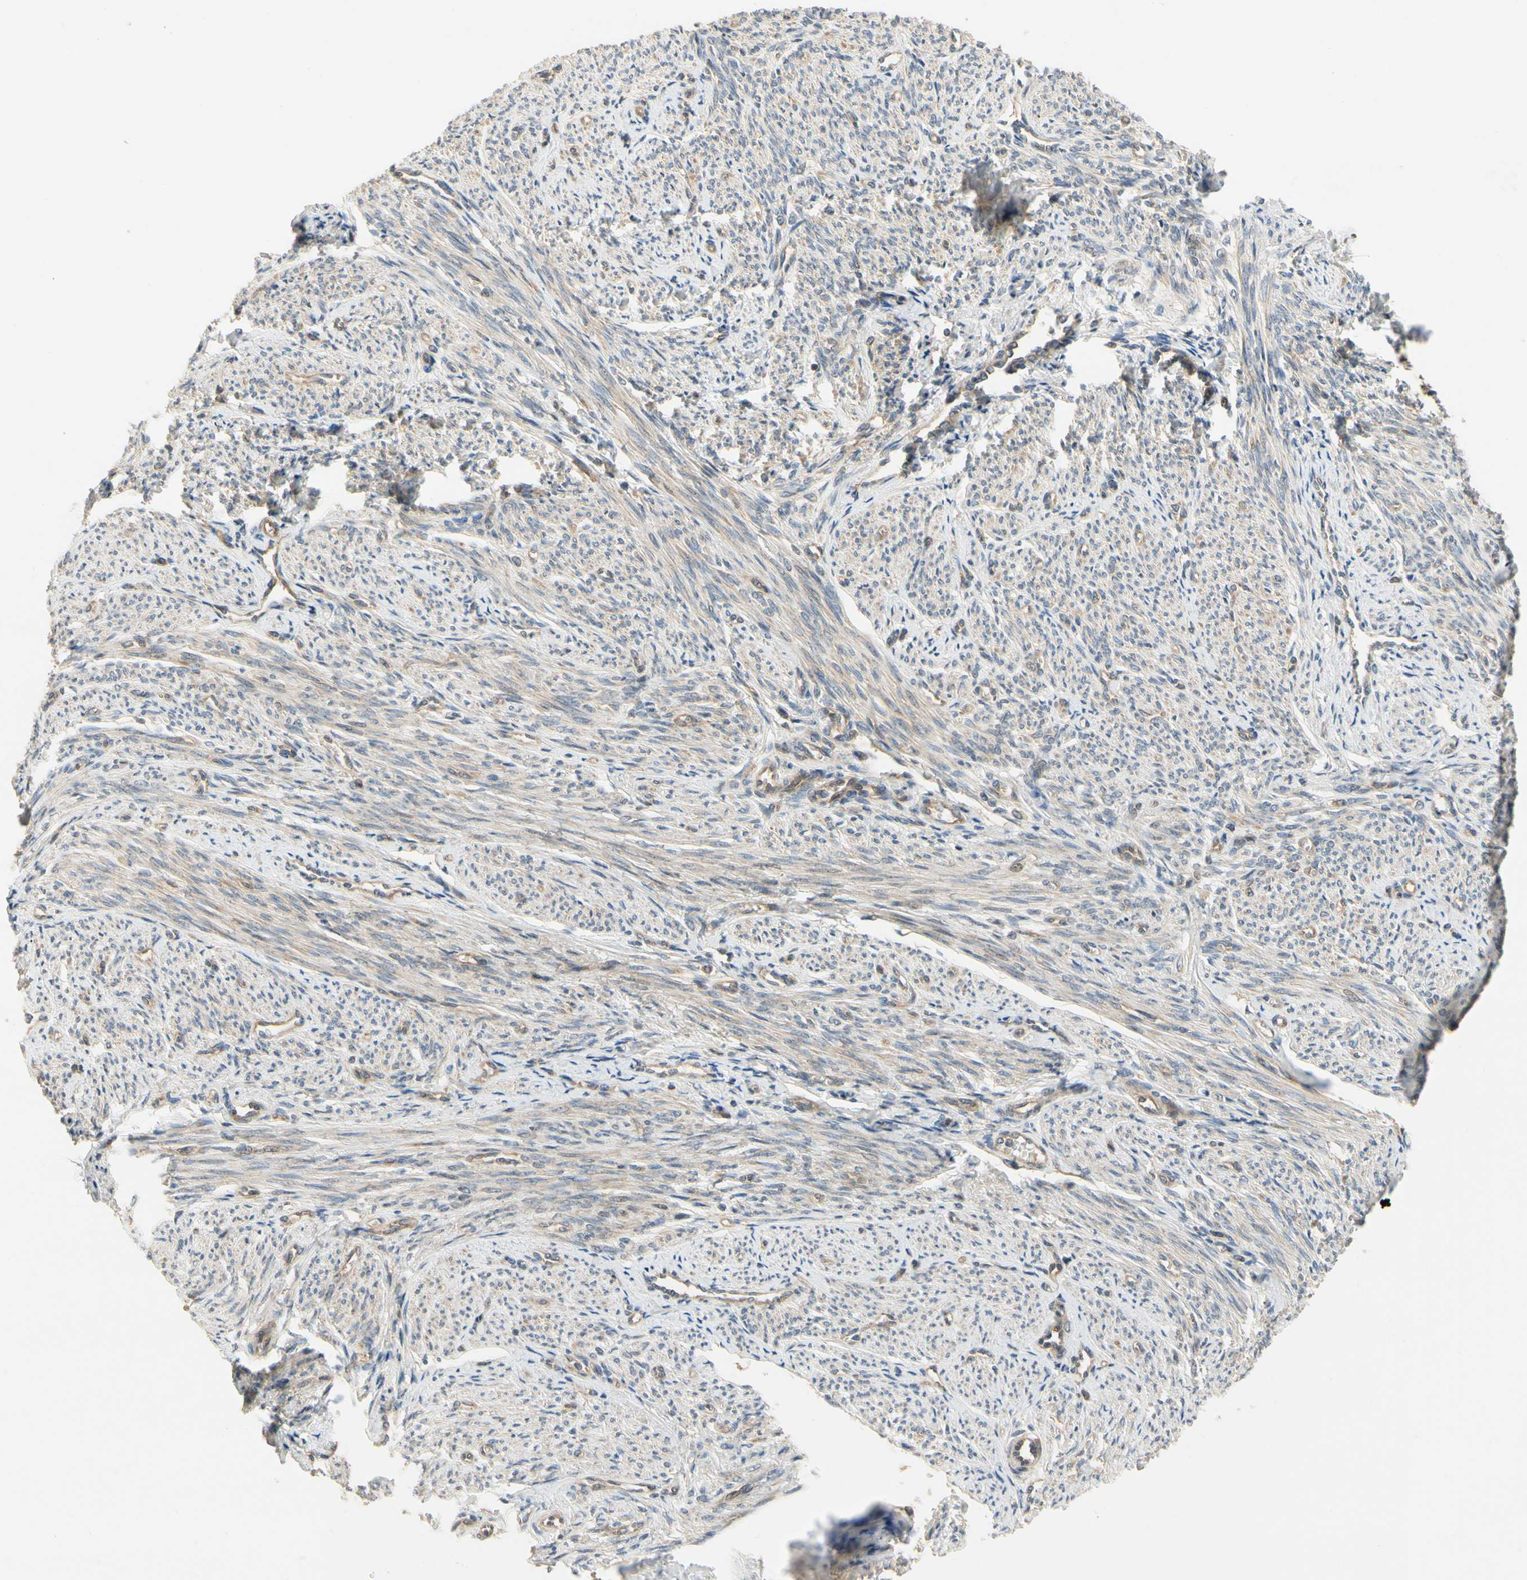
{"staining": {"intensity": "moderate", "quantity": ">75%", "location": "cytoplasmic/membranous"}, "tissue": "smooth muscle", "cell_type": "Smooth muscle cells", "image_type": "normal", "snomed": [{"axis": "morphology", "description": "Normal tissue, NOS"}, {"axis": "topography", "description": "Smooth muscle"}], "caption": "Protein staining of unremarkable smooth muscle reveals moderate cytoplasmic/membranous staining in about >75% of smooth muscle cells.", "gene": "TDRP", "patient": {"sex": "female", "age": 65}}